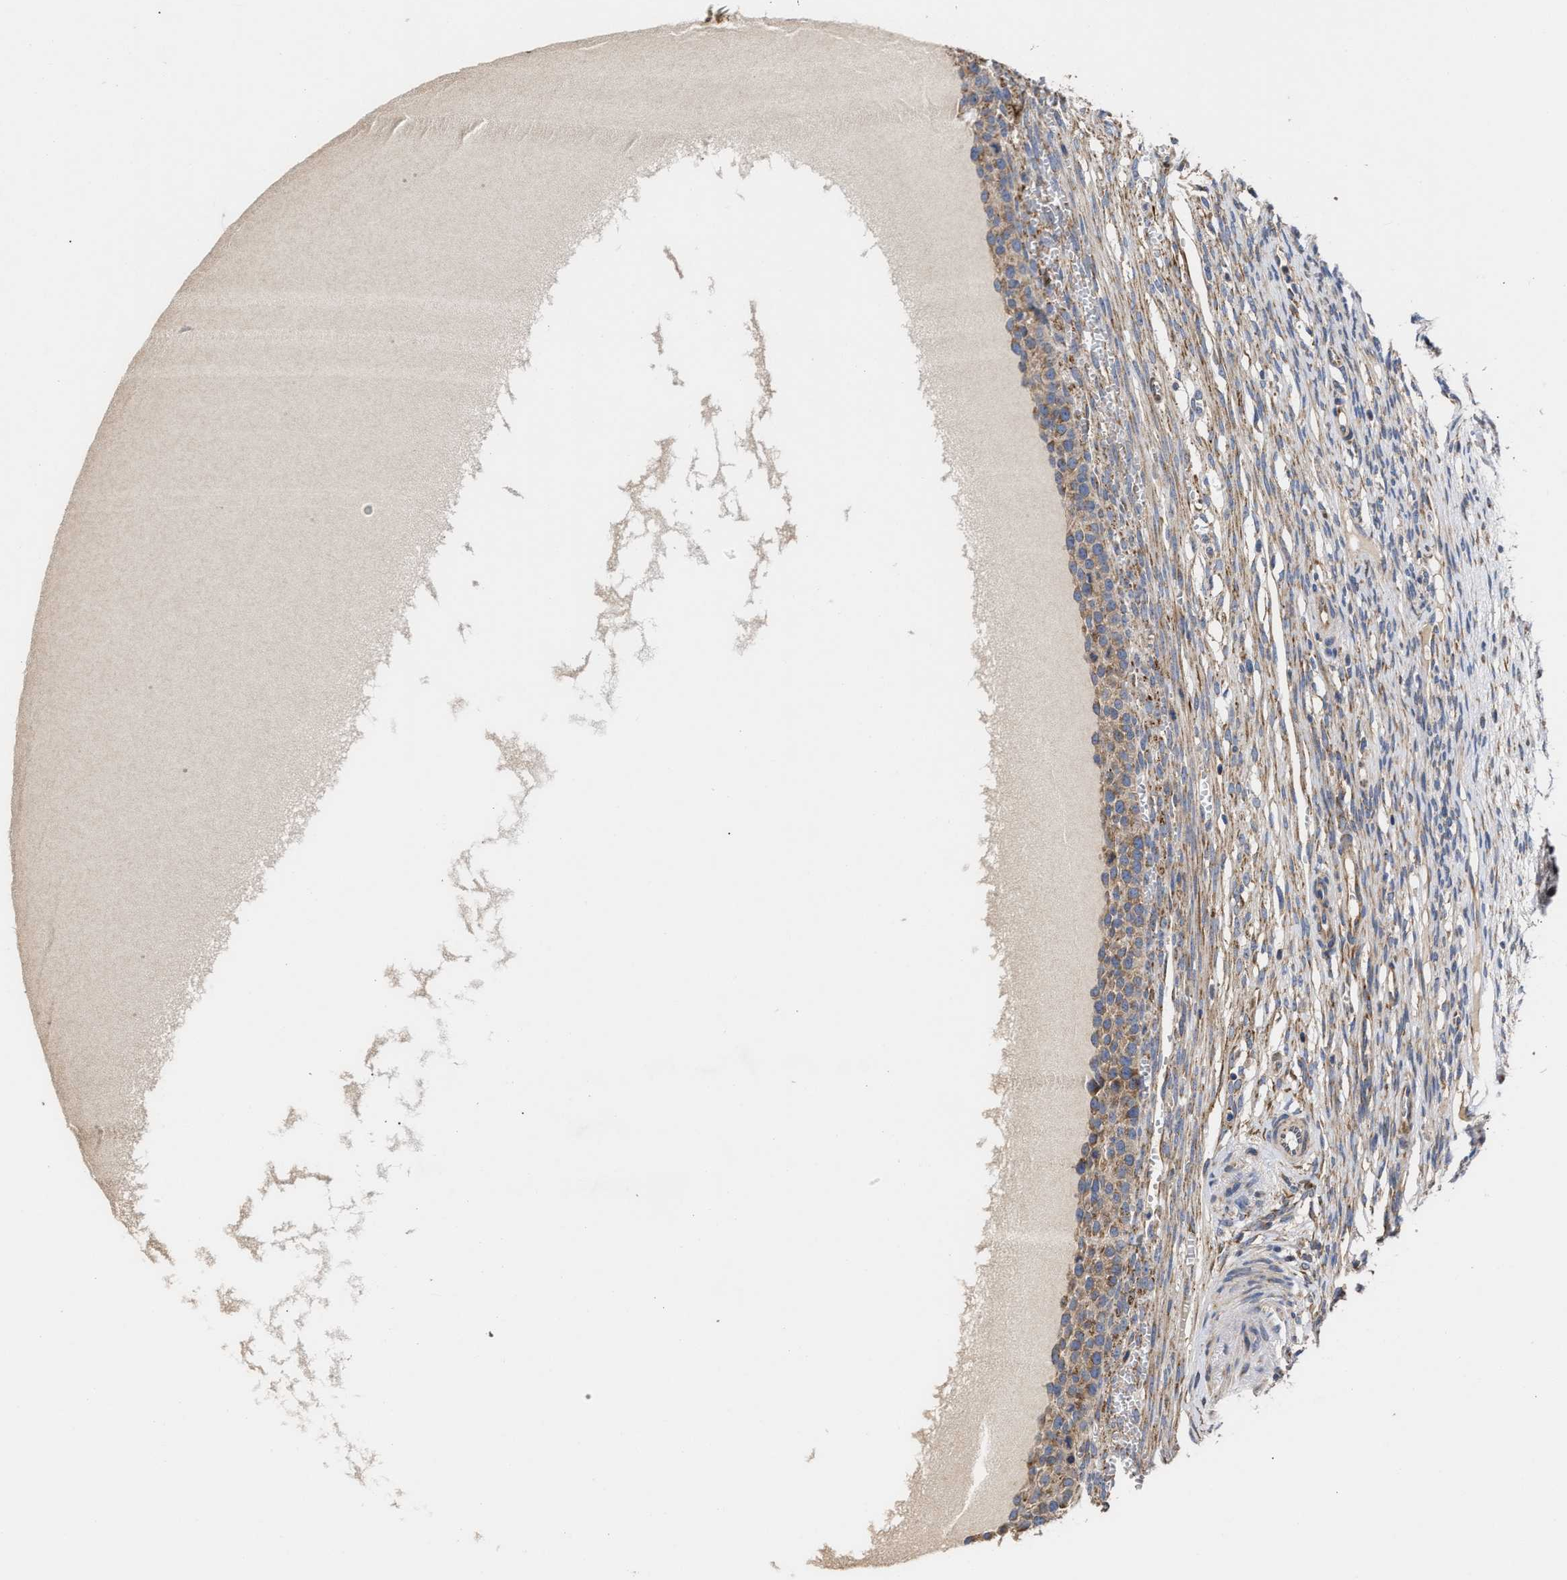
{"staining": {"intensity": "moderate", "quantity": ">75%", "location": "cytoplasmic/membranous"}, "tissue": "ovary", "cell_type": "Follicle cells", "image_type": "normal", "snomed": [{"axis": "morphology", "description": "Normal tissue, NOS"}, {"axis": "topography", "description": "Ovary"}], "caption": "A high-resolution micrograph shows immunohistochemistry (IHC) staining of unremarkable ovary, which shows moderate cytoplasmic/membranous positivity in about >75% of follicle cells. The staining was performed using DAB, with brown indicating positive protein expression. Nuclei are stained blue with hematoxylin.", "gene": "MALSU1", "patient": {"sex": "female", "age": 33}}